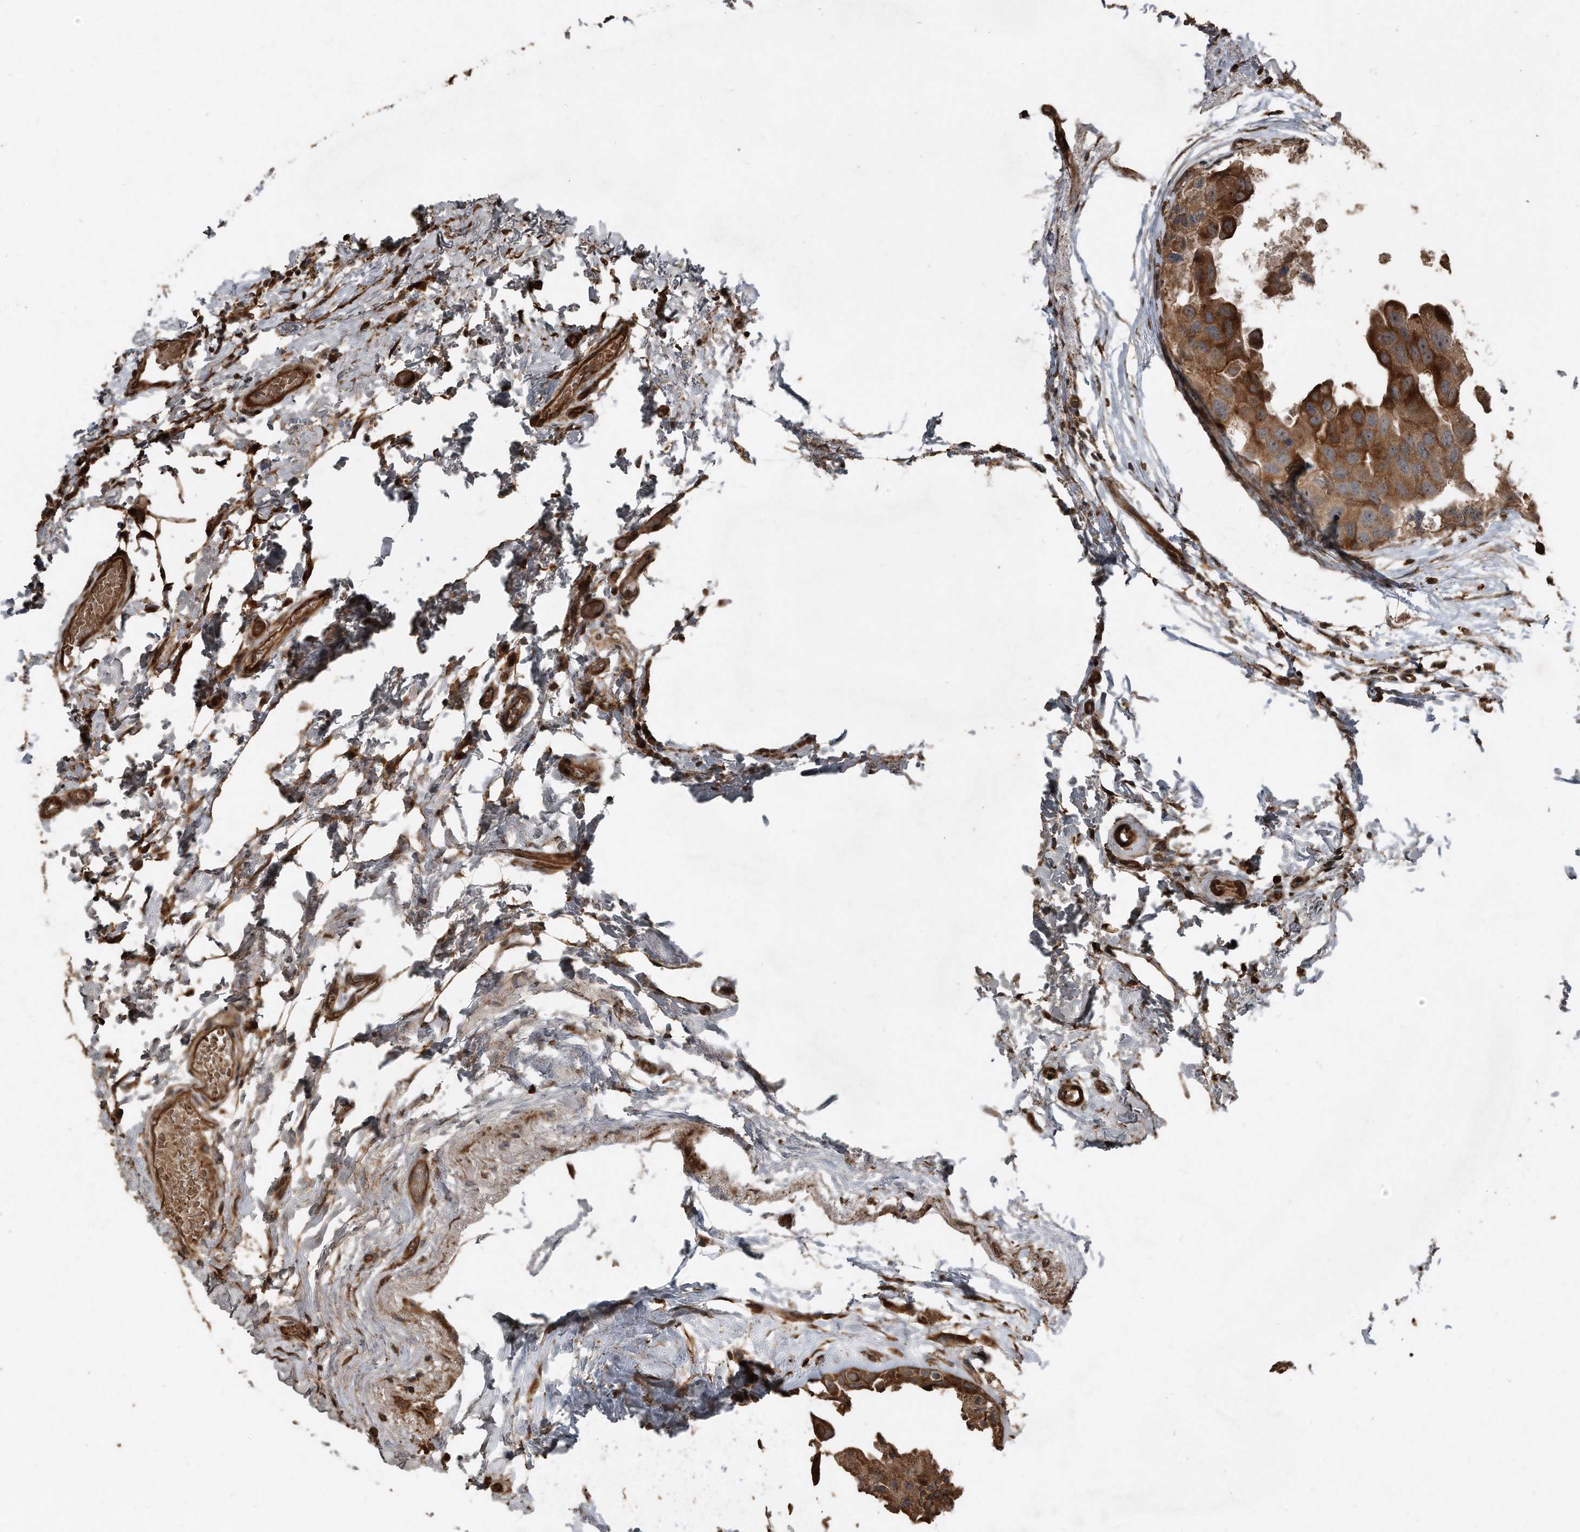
{"staining": {"intensity": "moderate", "quantity": ">75%", "location": "cytoplasmic/membranous"}, "tissue": "breast cancer", "cell_type": "Tumor cells", "image_type": "cancer", "snomed": [{"axis": "morphology", "description": "Duct carcinoma"}, {"axis": "topography", "description": "Breast"}], "caption": "Immunohistochemistry (IHC) (DAB (3,3'-diaminobenzidine)) staining of human infiltrating ductal carcinoma (breast) shows moderate cytoplasmic/membranous protein positivity in approximately >75% of tumor cells. (brown staining indicates protein expression, while blue staining denotes nuclei).", "gene": "ANKRD10", "patient": {"sex": "female", "age": 62}}